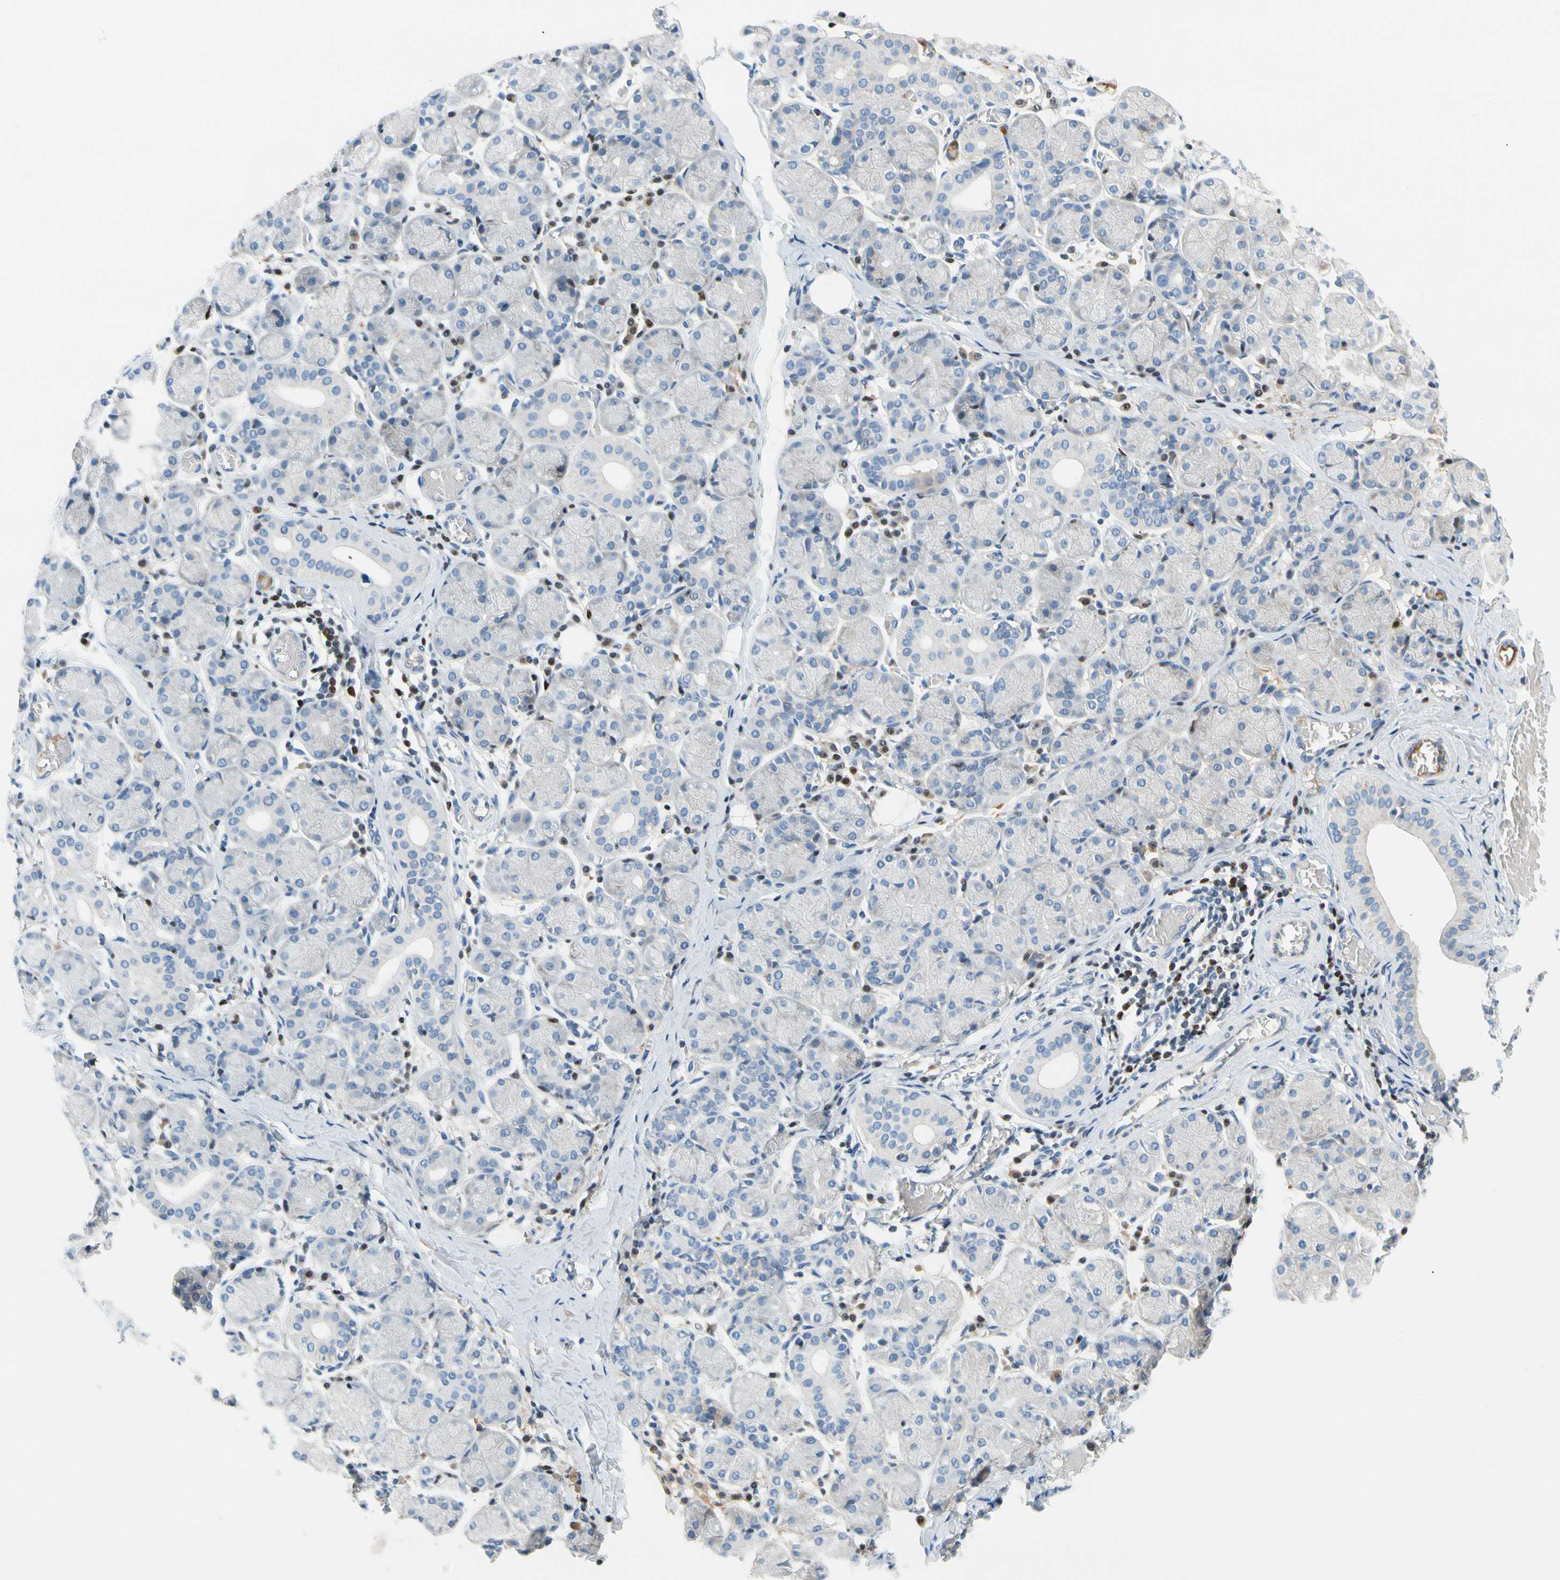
{"staining": {"intensity": "negative", "quantity": "none", "location": "none"}, "tissue": "salivary gland", "cell_type": "Glandular cells", "image_type": "normal", "snomed": [{"axis": "morphology", "description": "Normal tissue, NOS"}, {"axis": "topography", "description": "Salivary gland"}], "caption": "This is a histopathology image of immunohistochemistry staining of unremarkable salivary gland, which shows no staining in glandular cells.", "gene": "SP140", "patient": {"sex": "female", "age": 24}}